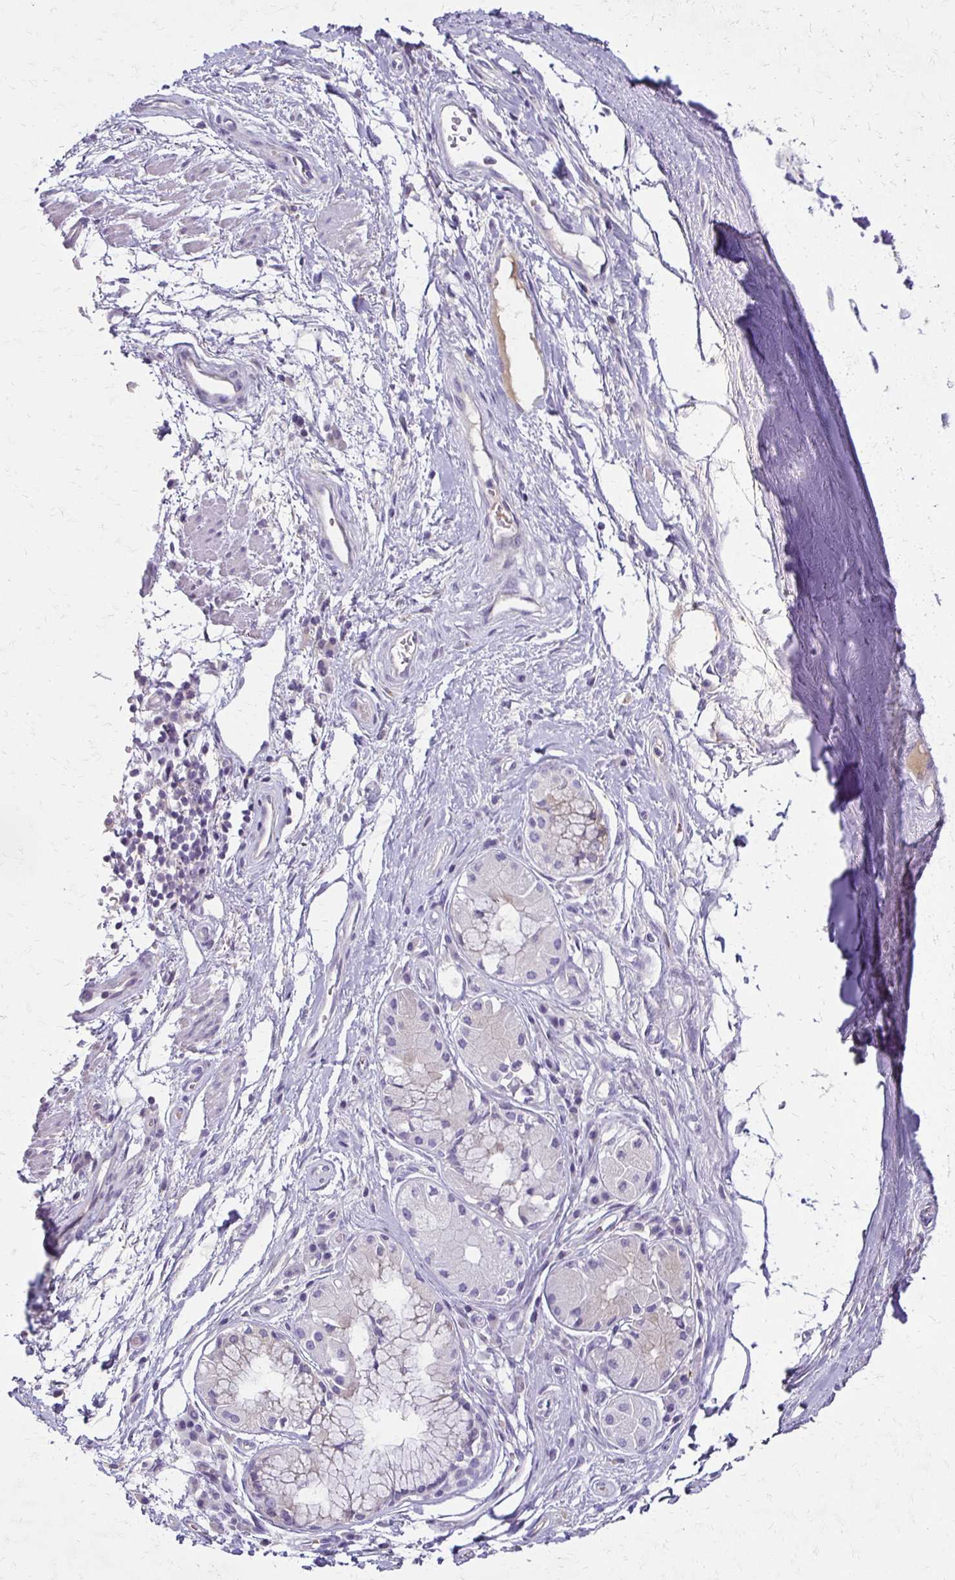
{"staining": {"intensity": "negative", "quantity": "none", "location": "none"}, "tissue": "adipose tissue", "cell_type": "Adipocytes", "image_type": "normal", "snomed": [{"axis": "morphology", "description": "Normal tissue, NOS"}, {"axis": "topography", "description": "Cartilage tissue"}, {"axis": "topography", "description": "Bronchus"}], "caption": "A high-resolution image shows immunohistochemistry staining of normal adipose tissue, which displays no significant staining in adipocytes.", "gene": "BBS12", "patient": {"sex": "male", "age": 64}}